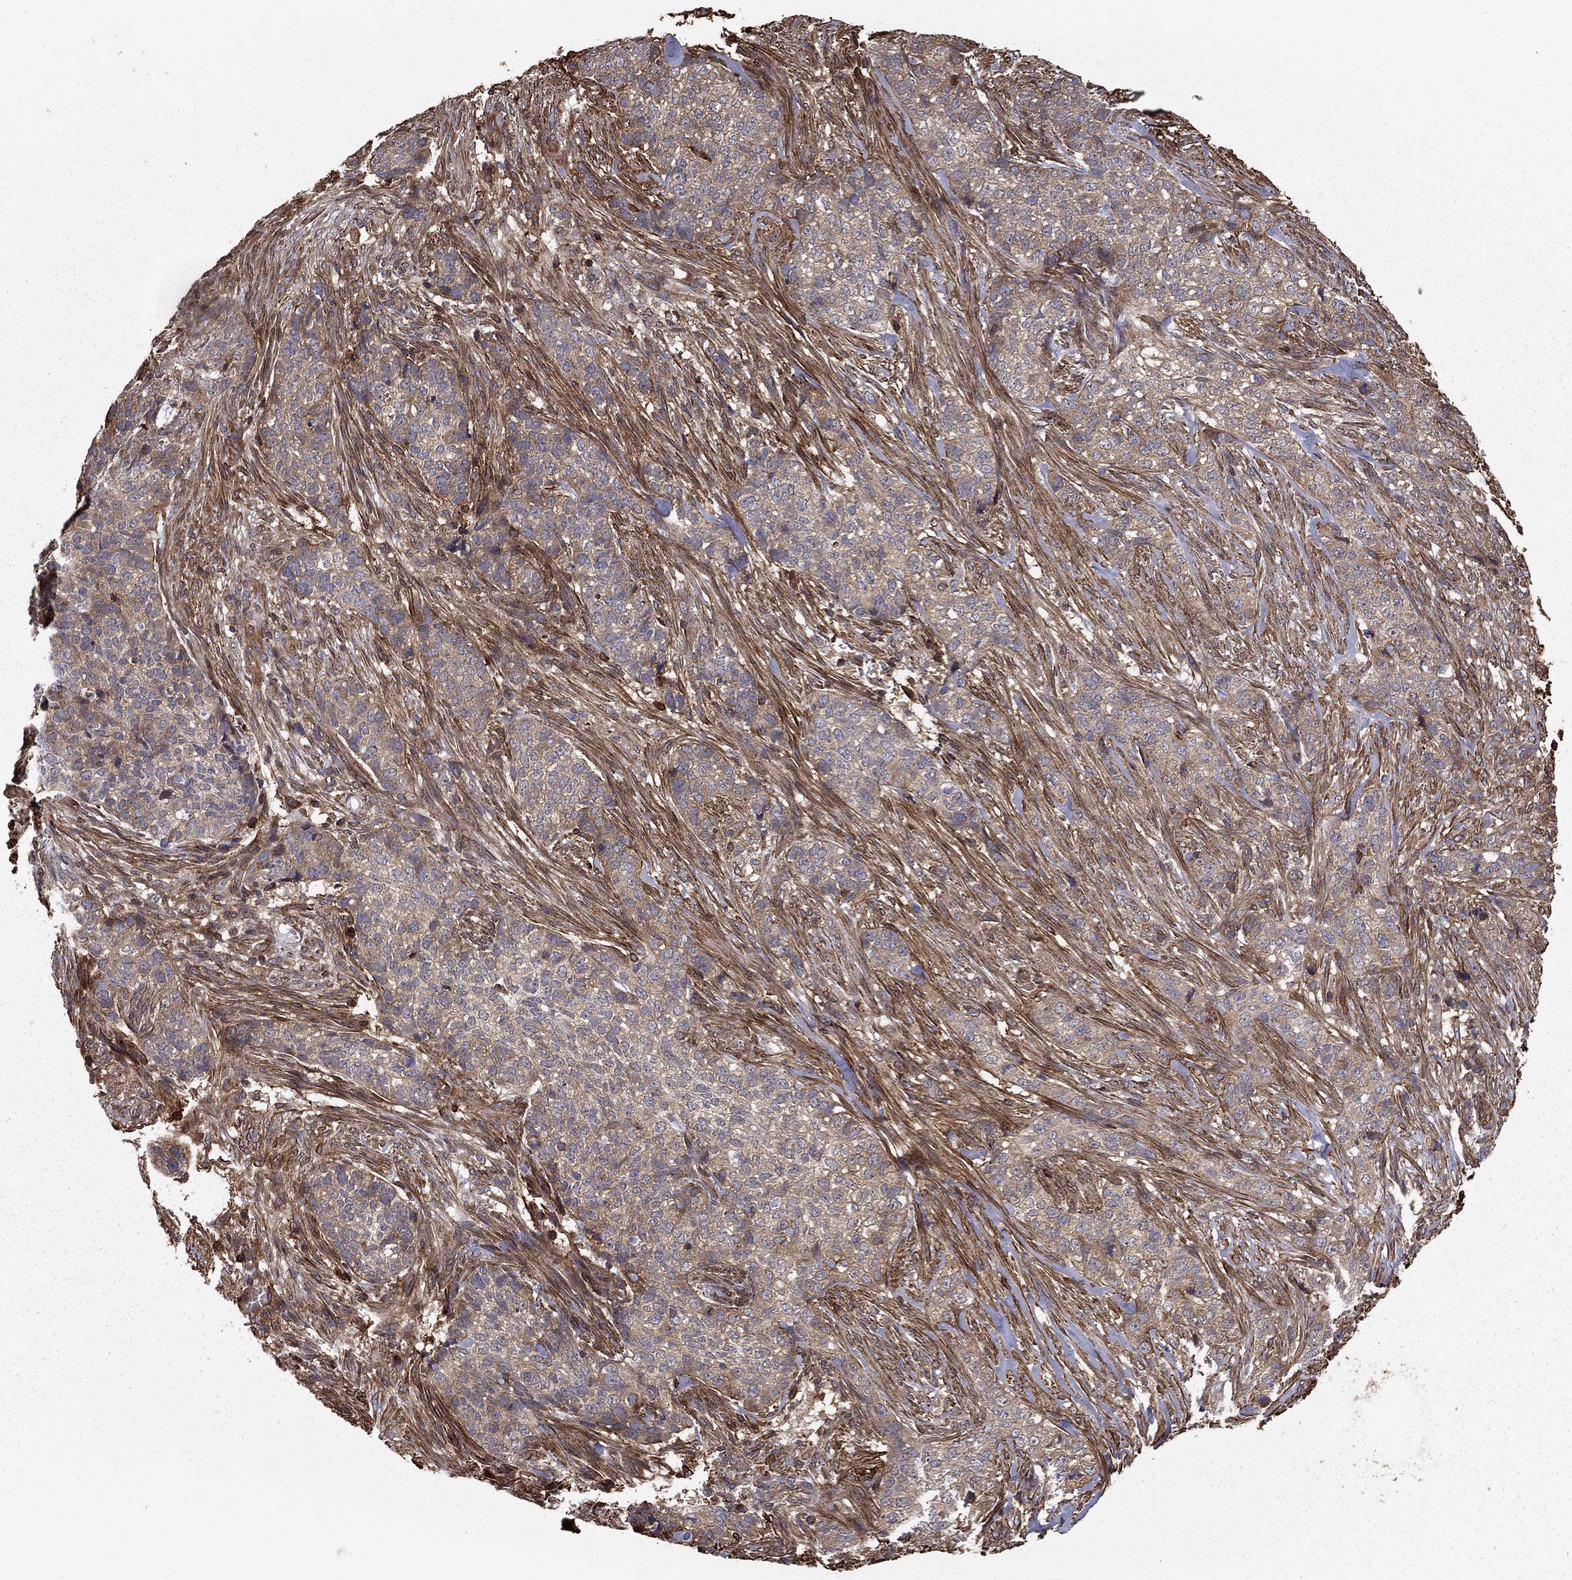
{"staining": {"intensity": "negative", "quantity": "none", "location": "none"}, "tissue": "skin cancer", "cell_type": "Tumor cells", "image_type": "cancer", "snomed": [{"axis": "morphology", "description": "Basal cell carcinoma"}, {"axis": "topography", "description": "Skin"}], "caption": "This is an IHC histopathology image of human skin cancer. There is no staining in tumor cells.", "gene": "HABP4", "patient": {"sex": "female", "age": 69}}